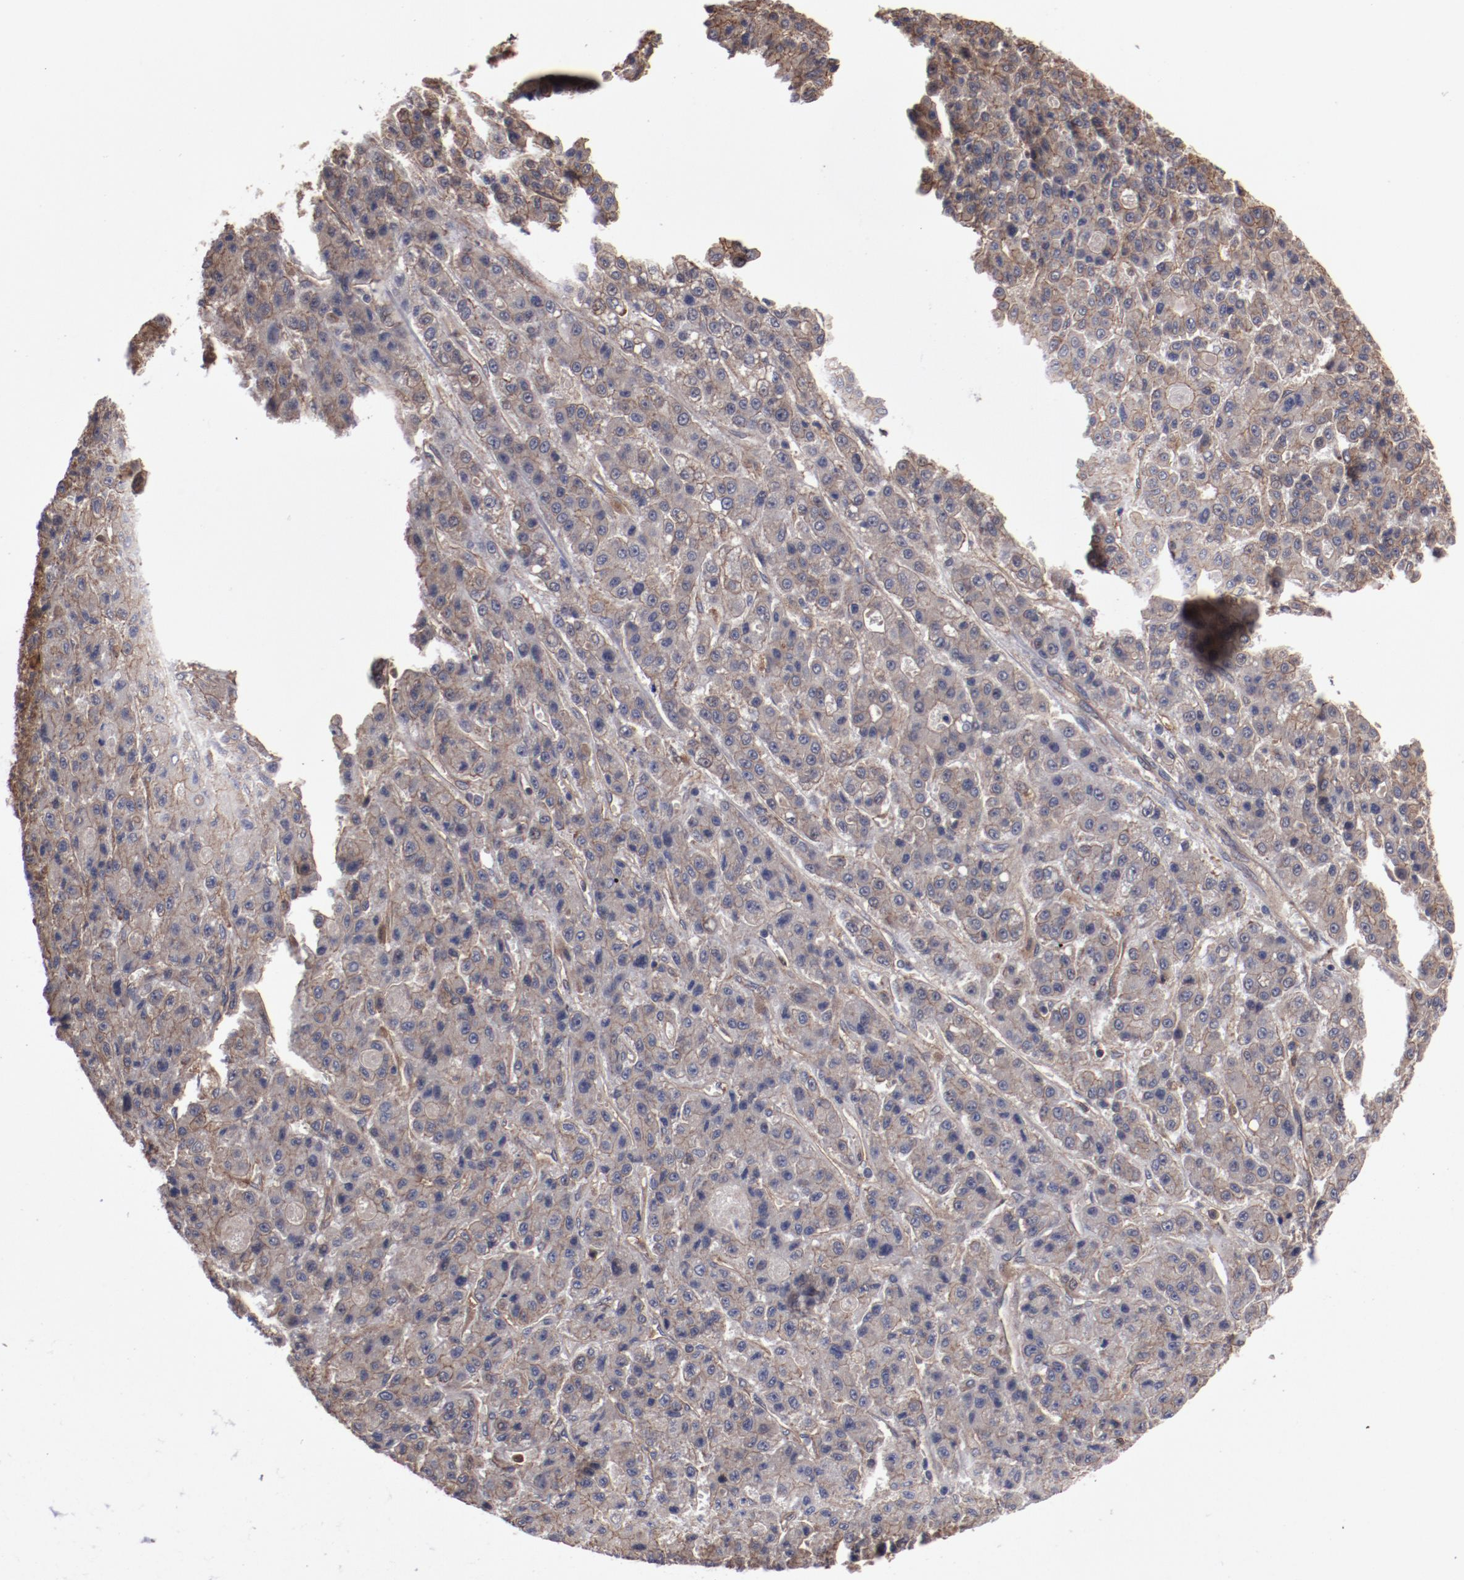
{"staining": {"intensity": "weak", "quantity": ">75%", "location": "cytoplasmic/membranous"}, "tissue": "liver cancer", "cell_type": "Tumor cells", "image_type": "cancer", "snomed": [{"axis": "morphology", "description": "Carcinoma, Hepatocellular, NOS"}, {"axis": "topography", "description": "Liver"}], "caption": "Immunohistochemistry (IHC) histopathology image of neoplastic tissue: liver cancer stained using immunohistochemistry demonstrates low levels of weak protein expression localized specifically in the cytoplasmic/membranous of tumor cells, appearing as a cytoplasmic/membranous brown color.", "gene": "DNAAF2", "patient": {"sex": "male", "age": 70}}